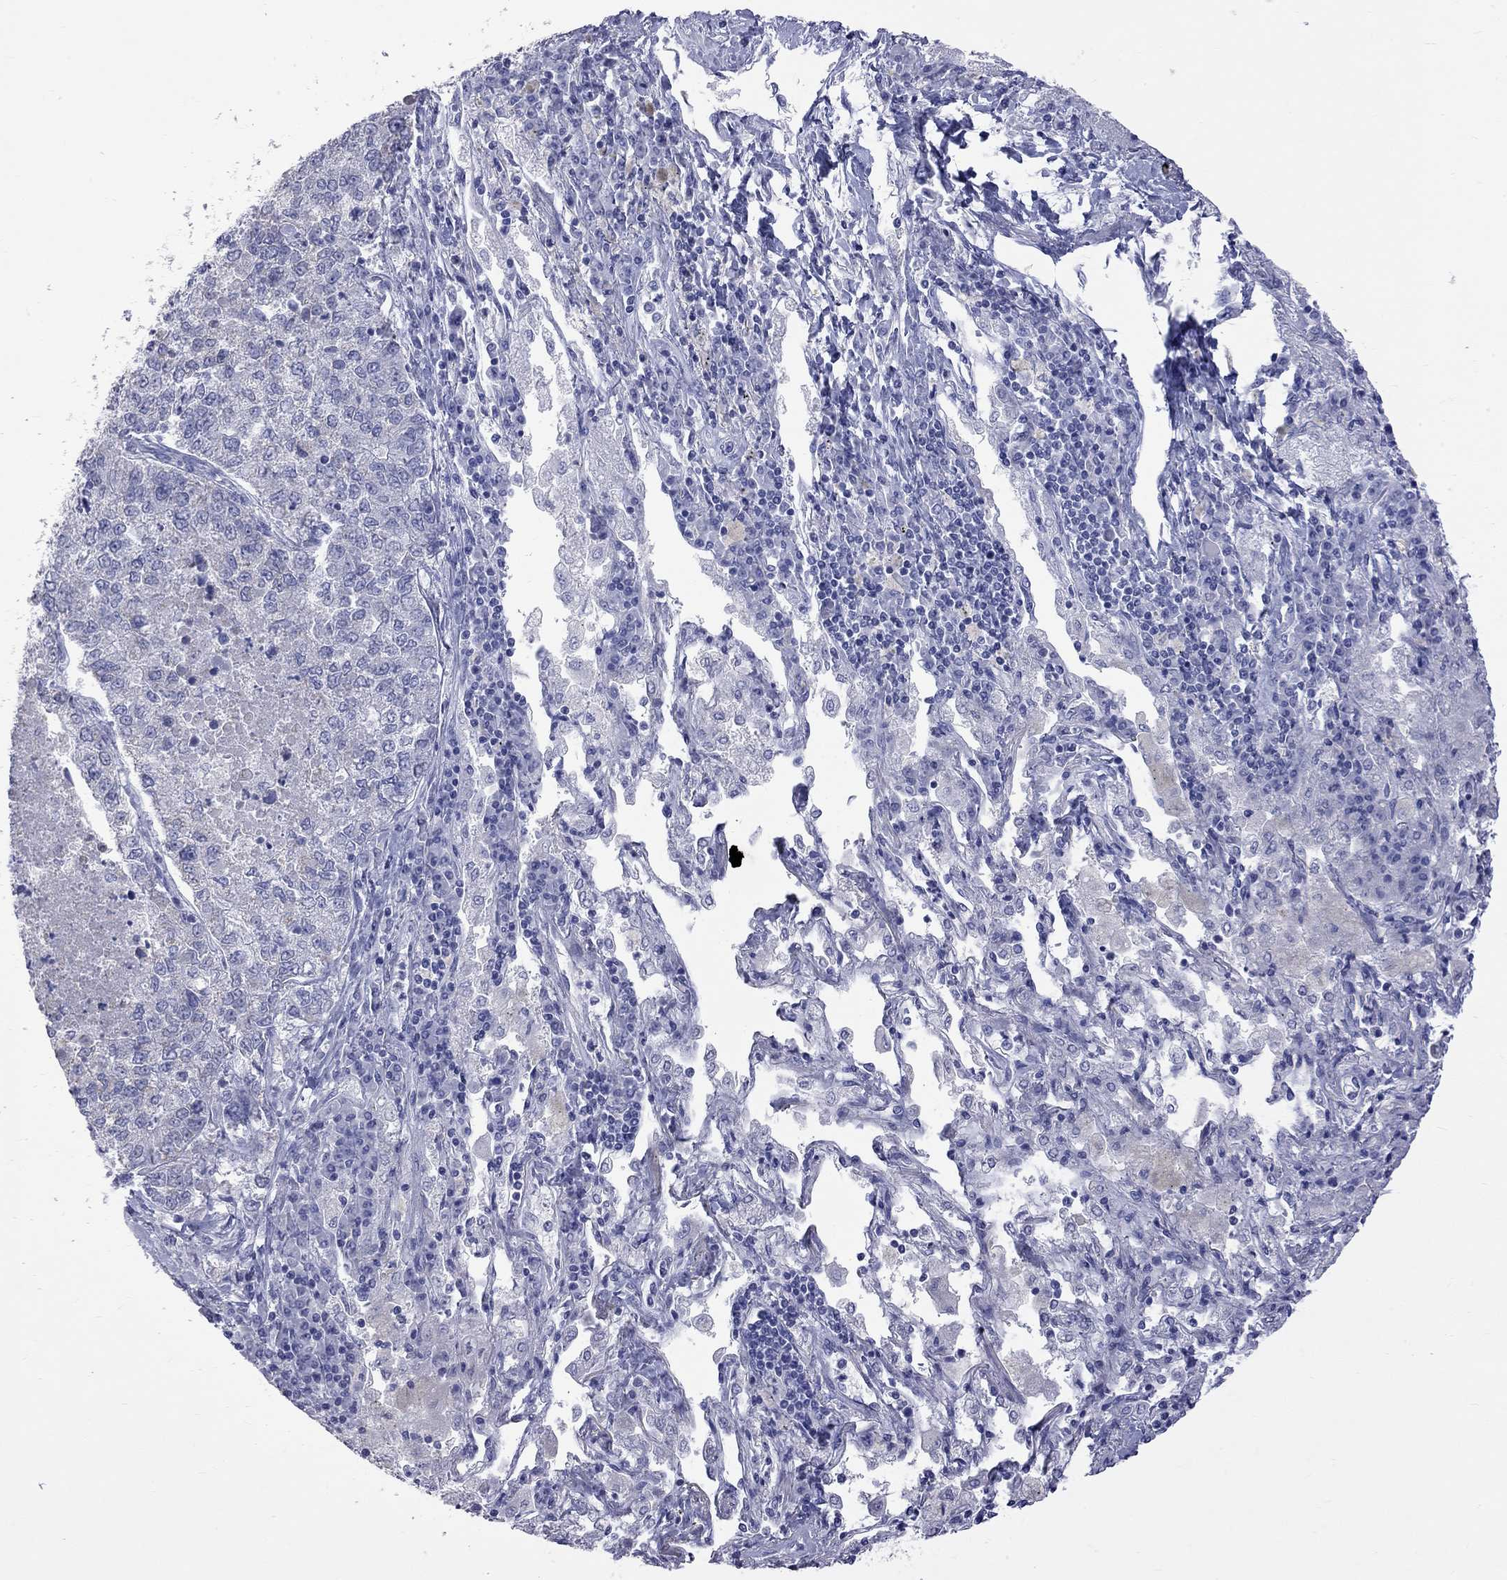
{"staining": {"intensity": "negative", "quantity": "none", "location": "none"}, "tissue": "lung cancer", "cell_type": "Tumor cells", "image_type": "cancer", "snomed": [{"axis": "morphology", "description": "Adenocarcinoma, NOS"}, {"axis": "topography", "description": "Lung"}], "caption": "Human adenocarcinoma (lung) stained for a protein using IHC reveals no positivity in tumor cells.", "gene": "KCND2", "patient": {"sex": "male", "age": 49}}